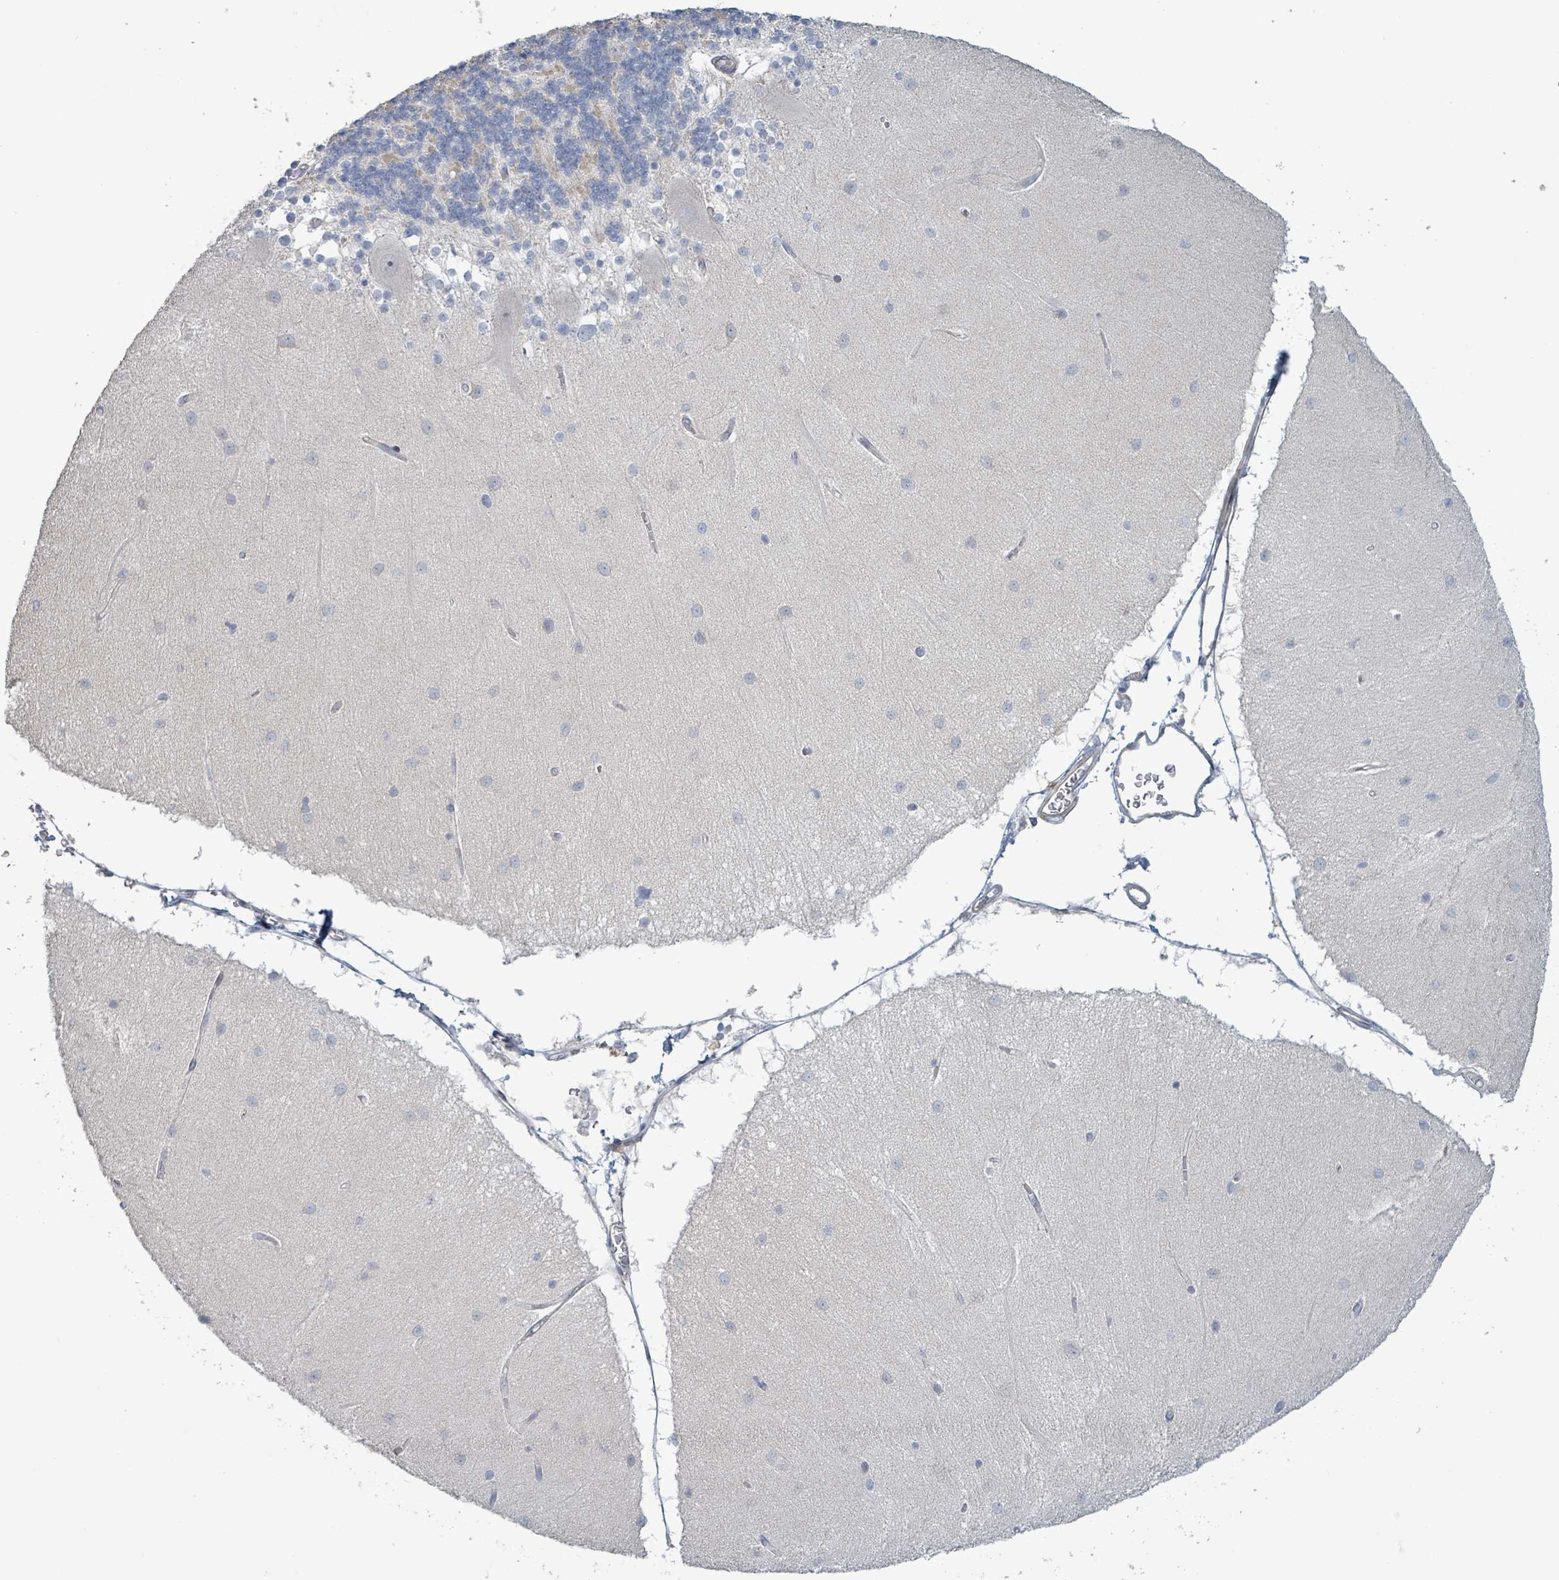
{"staining": {"intensity": "negative", "quantity": "none", "location": "none"}, "tissue": "cerebellum", "cell_type": "Cells in granular layer", "image_type": "normal", "snomed": [{"axis": "morphology", "description": "Normal tissue, NOS"}, {"axis": "topography", "description": "Cerebellum"}], "caption": "This is an immunohistochemistry histopathology image of benign human cerebellum. There is no staining in cells in granular layer.", "gene": "LILRA4", "patient": {"sex": "female", "age": 54}}